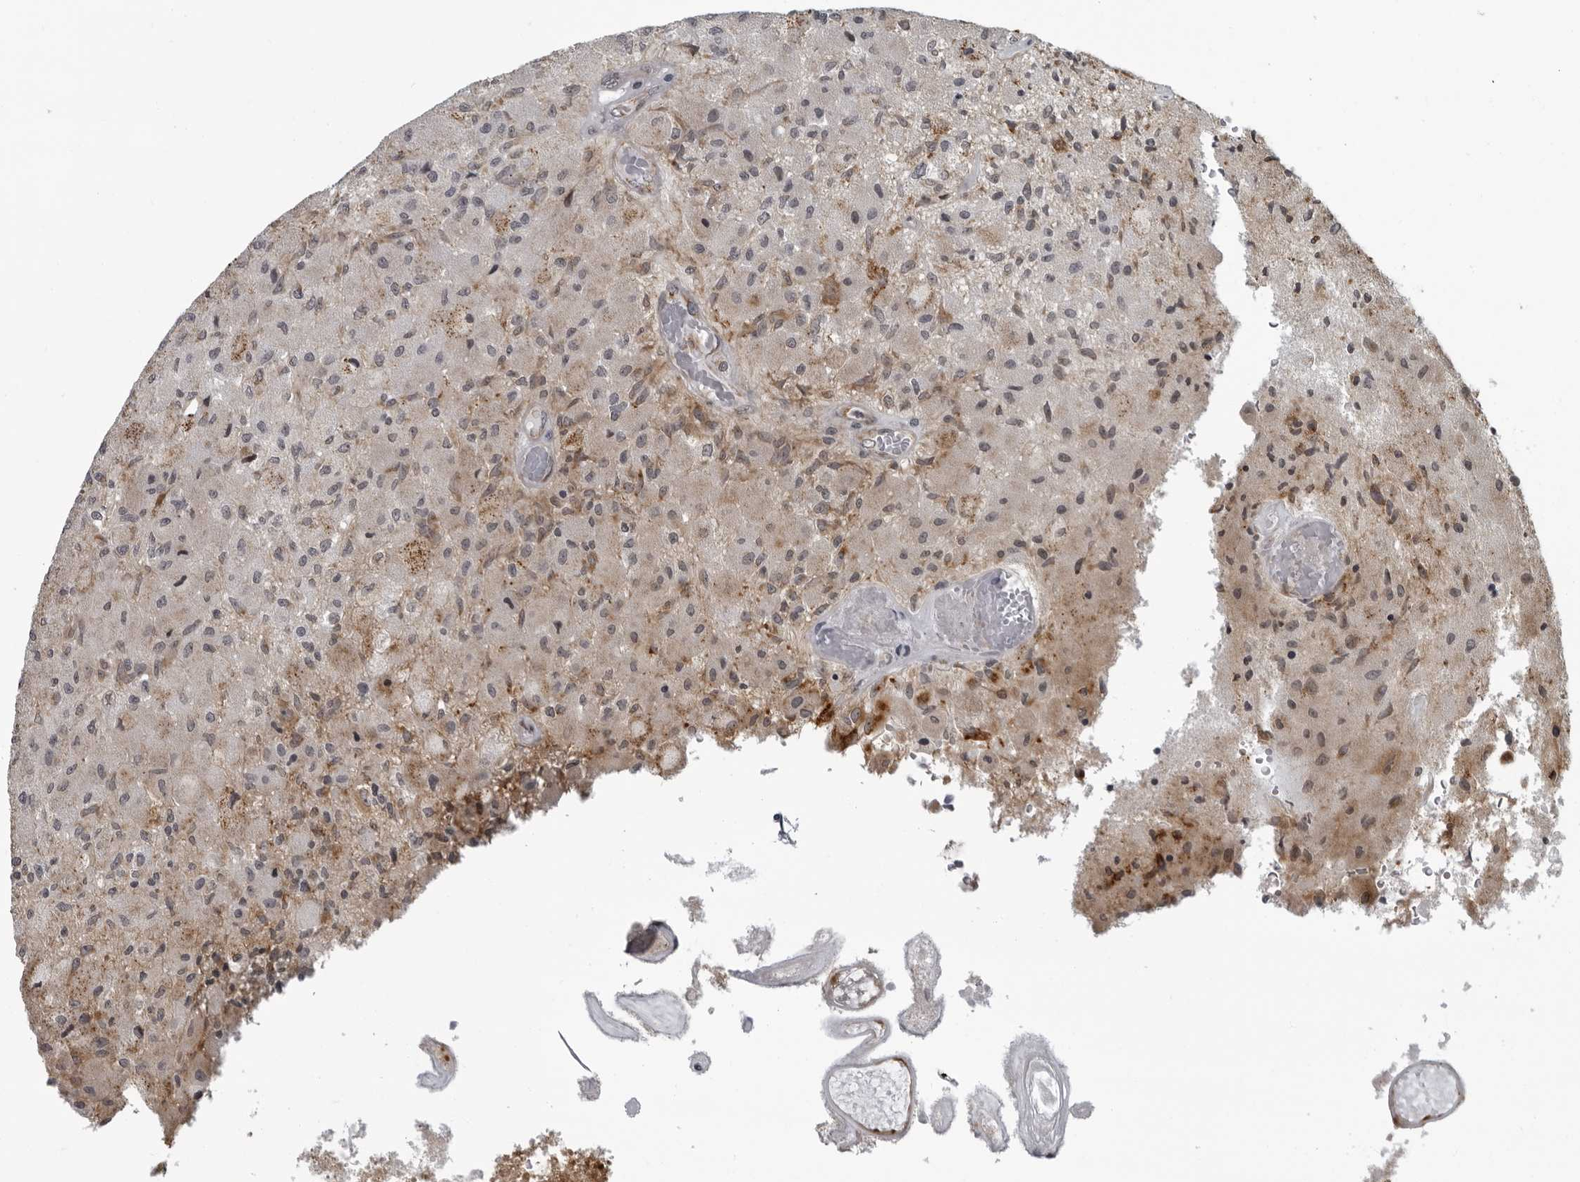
{"staining": {"intensity": "moderate", "quantity": "<25%", "location": "cytoplasmic/membranous"}, "tissue": "glioma", "cell_type": "Tumor cells", "image_type": "cancer", "snomed": [{"axis": "morphology", "description": "Normal tissue, NOS"}, {"axis": "morphology", "description": "Glioma, malignant, High grade"}, {"axis": "topography", "description": "Cerebral cortex"}], "caption": "Human malignant high-grade glioma stained with a protein marker reveals moderate staining in tumor cells.", "gene": "RTCA", "patient": {"sex": "male", "age": 77}}